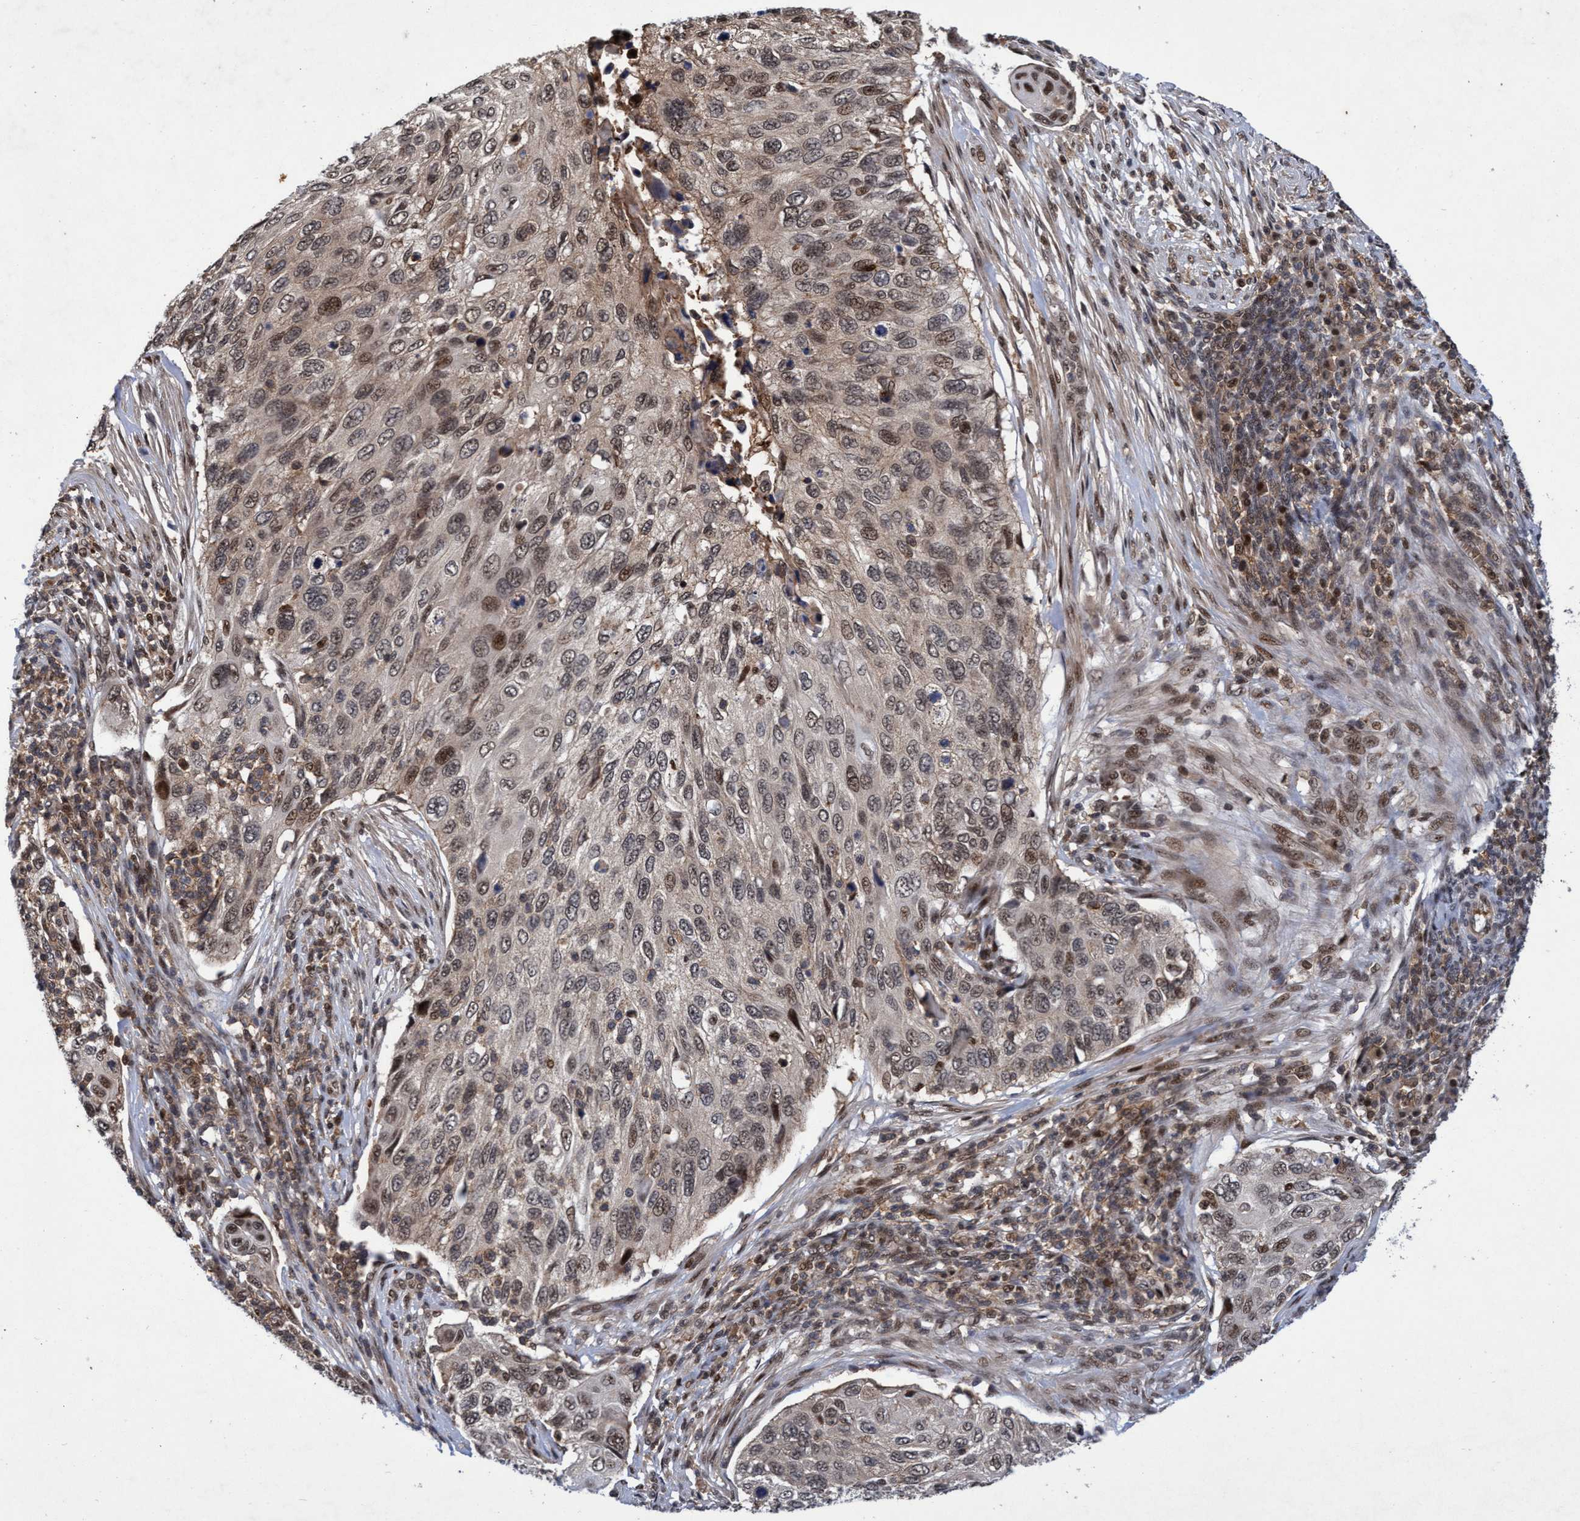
{"staining": {"intensity": "weak", "quantity": "25%-75%", "location": "nuclear"}, "tissue": "cervical cancer", "cell_type": "Tumor cells", "image_type": "cancer", "snomed": [{"axis": "morphology", "description": "Squamous cell carcinoma, NOS"}, {"axis": "topography", "description": "Cervix"}], "caption": "This is an image of IHC staining of cervical cancer (squamous cell carcinoma), which shows weak staining in the nuclear of tumor cells.", "gene": "GTF2F1", "patient": {"sex": "female", "age": 70}}